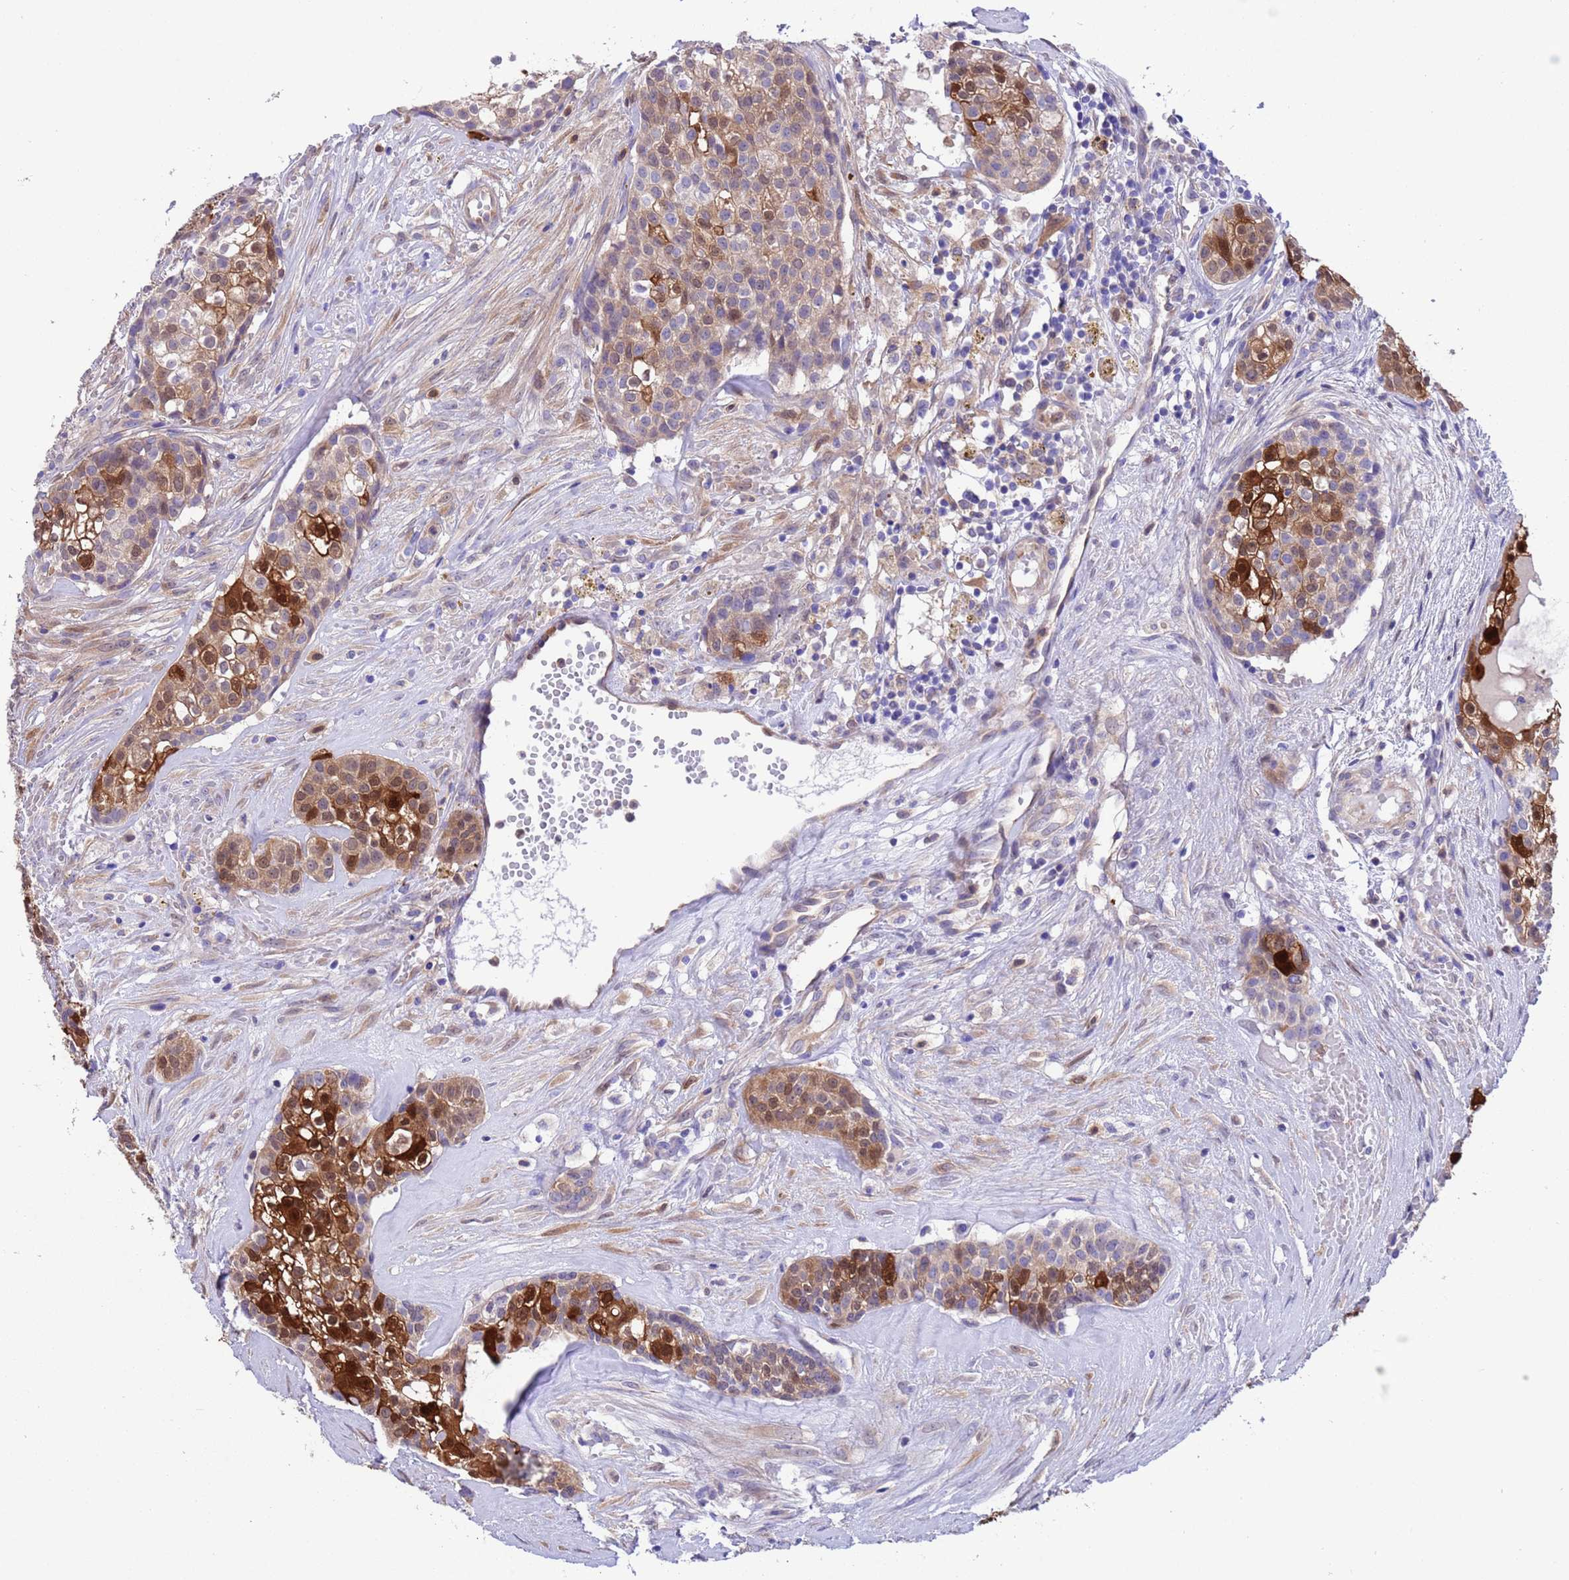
{"staining": {"intensity": "strong", "quantity": "<25%", "location": "cytoplasmic/membranous,nuclear"}, "tissue": "head and neck cancer", "cell_type": "Tumor cells", "image_type": "cancer", "snomed": [{"axis": "morphology", "description": "Adenocarcinoma, NOS"}, {"axis": "topography", "description": "Head-Neck"}], "caption": "A brown stain labels strong cytoplasmic/membranous and nuclear expression of a protein in head and neck cancer tumor cells. Ihc stains the protein of interest in brown and the nuclei are stained blue.", "gene": "C6orf47", "patient": {"sex": "male", "age": 81}}